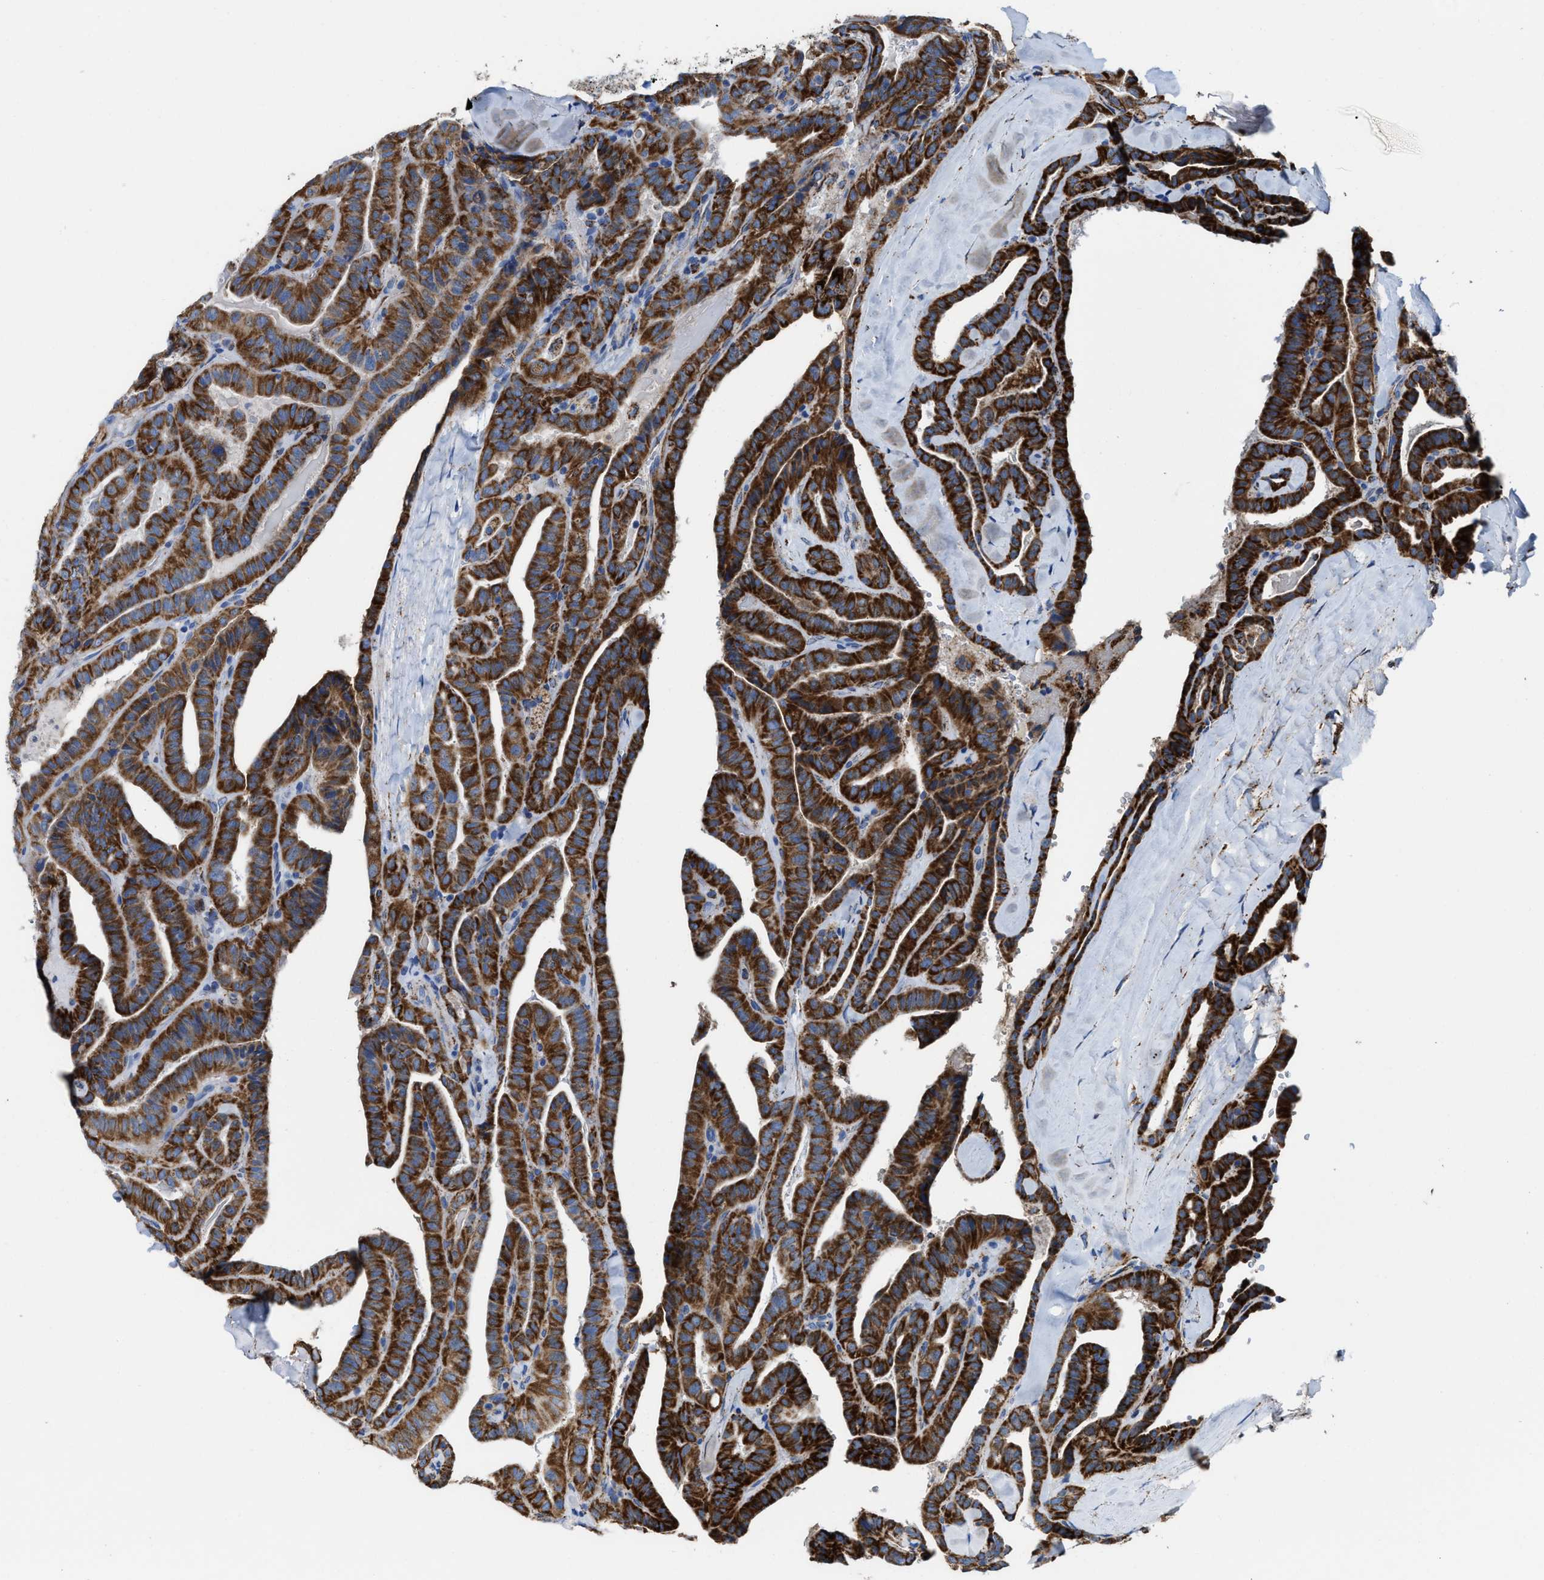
{"staining": {"intensity": "strong", "quantity": ">75%", "location": "cytoplasmic/membranous"}, "tissue": "thyroid cancer", "cell_type": "Tumor cells", "image_type": "cancer", "snomed": [{"axis": "morphology", "description": "Papillary adenocarcinoma, NOS"}, {"axis": "topography", "description": "Thyroid gland"}], "caption": "Brown immunohistochemical staining in thyroid cancer exhibits strong cytoplasmic/membranous staining in approximately >75% of tumor cells.", "gene": "ALDH1B1", "patient": {"sex": "male", "age": 77}}